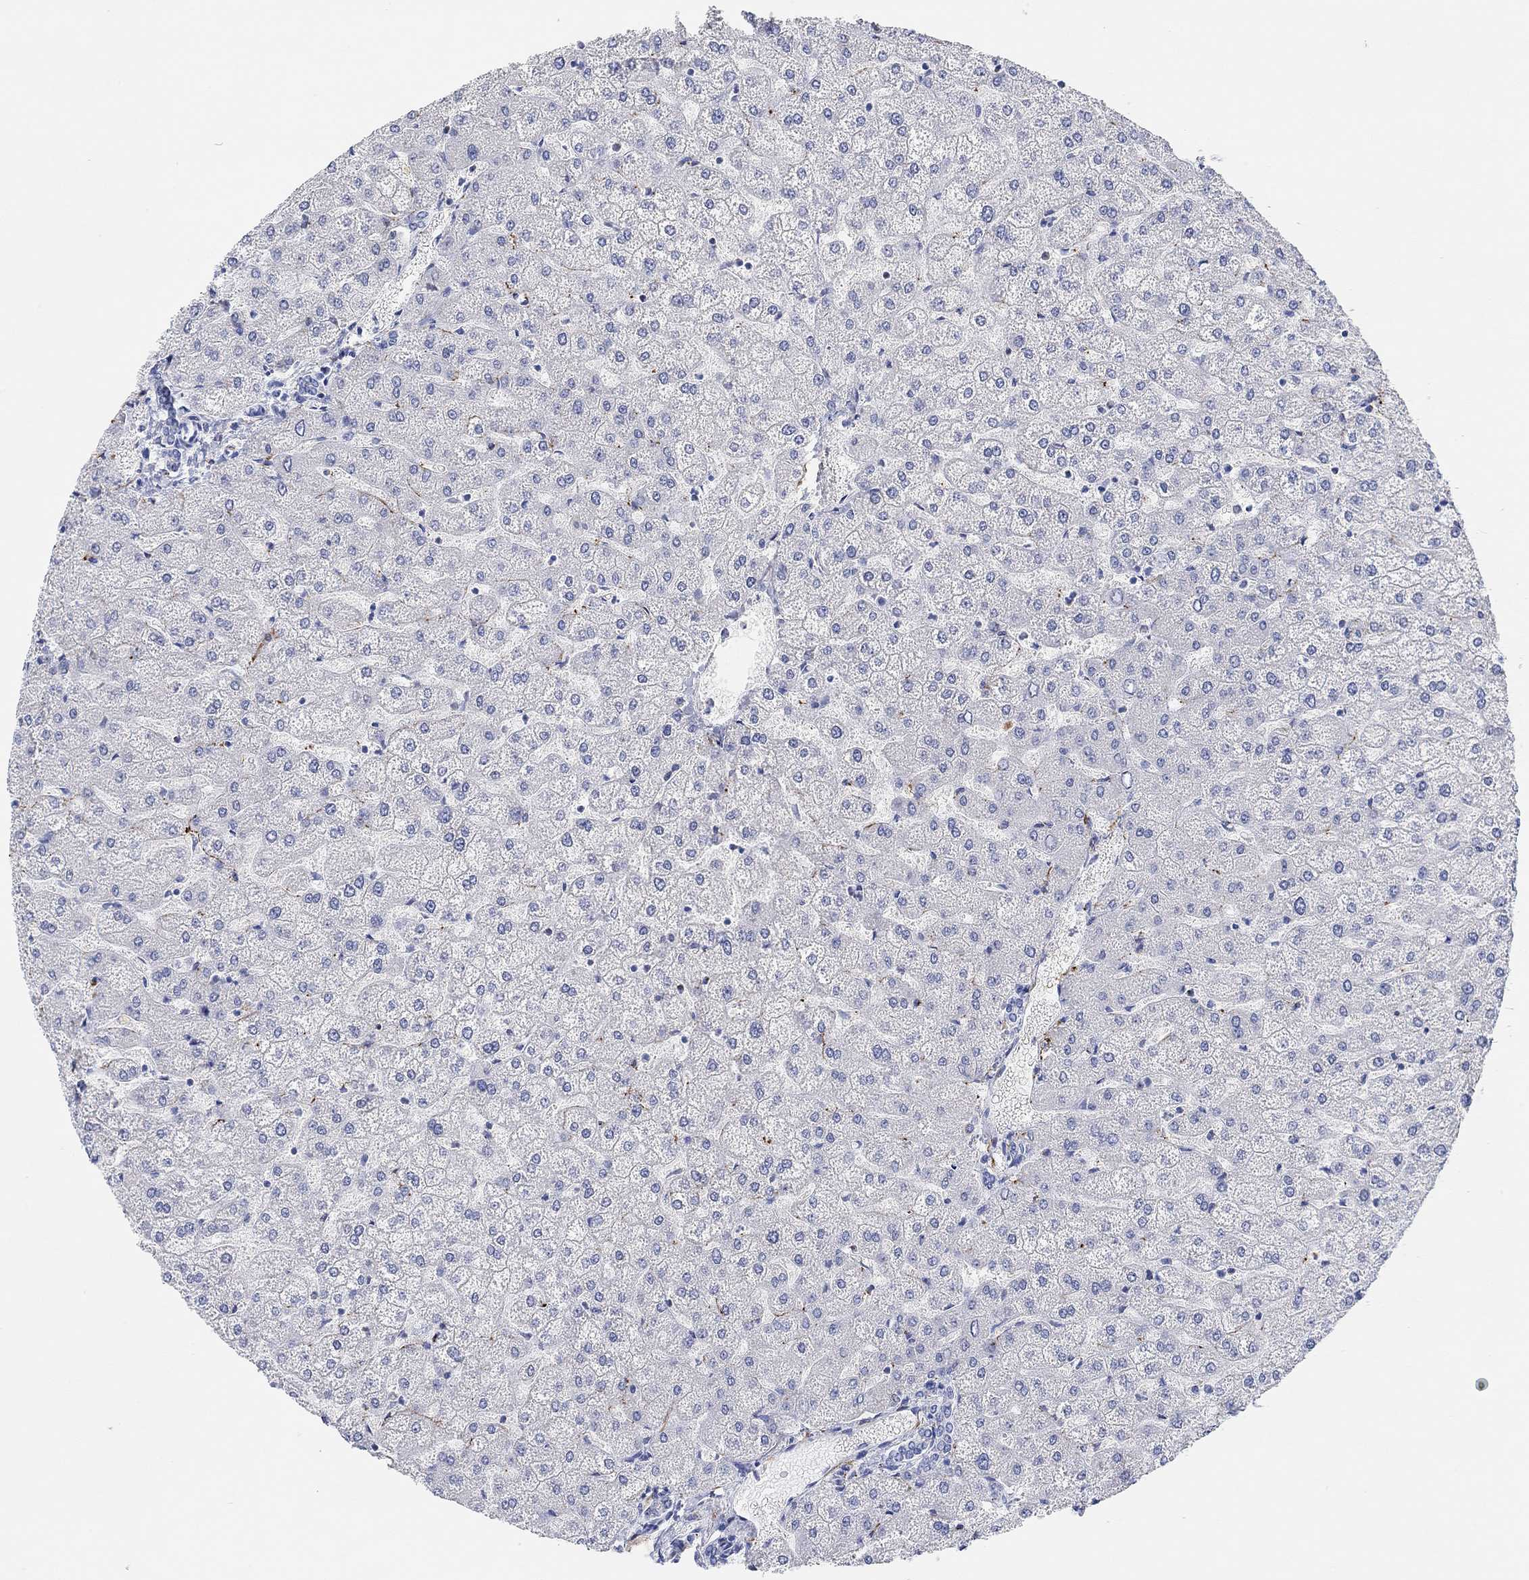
{"staining": {"intensity": "negative", "quantity": "none", "location": "none"}, "tissue": "liver", "cell_type": "Cholangiocytes", "image_type": "normal", "snomed": [{"axis": "morphology", "description": "Normal tissue, NOS"}, {"axis": "topography", "description": "Liver"}], "caption": "Immunohistochemical staining of normal human liver demonstrates no significant positivity in cholangiocytes. Brightfield microscopy of IHC stained with DAB (brown) and hematoxylin (blue), captured at high magnification.", "gene": "VAT1L", "patient": {"sex": "female", "age": 32}}